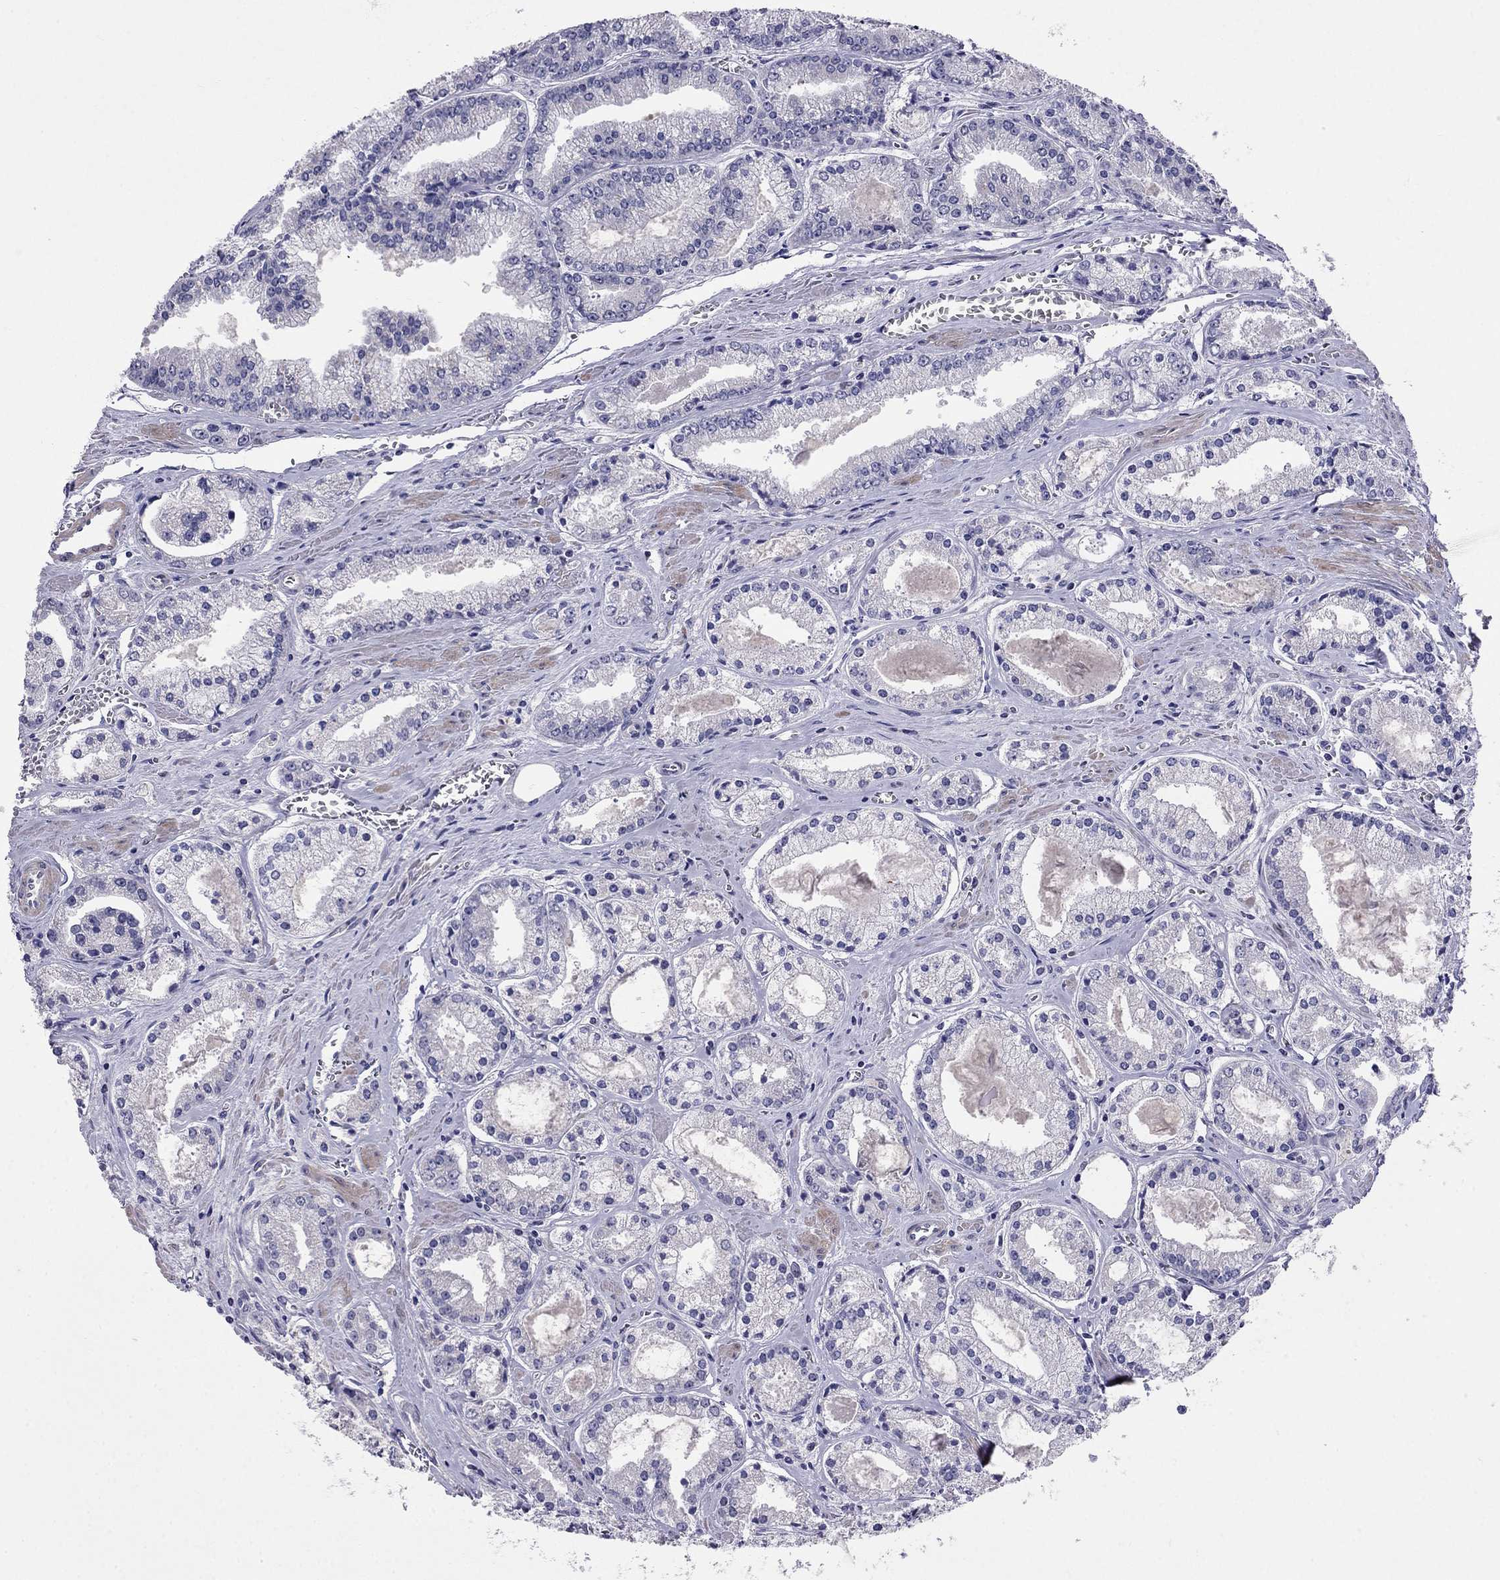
{"staining": {"intensity": "negative", "quantity": "none", "location": "none"}, "tissue": "prostate cancer", "cell_type": "Tumor cells", "image_type": "cancer", "snomed": [{"axis": "morphology", "description": "Adenocarcinoma, NOS"}, {"axis": "topography", "description": "Prostate"}], "caption": "Protein analysis of adenocarcinoma (prostate) exhibits no significant staining in tumor cells. (DAB (3,3'-diaminobenzidine) immunohistochemistry (IHC), high magnification).", "gene": "LRRC39", "patient": {"sex": "male", "age": 72}}